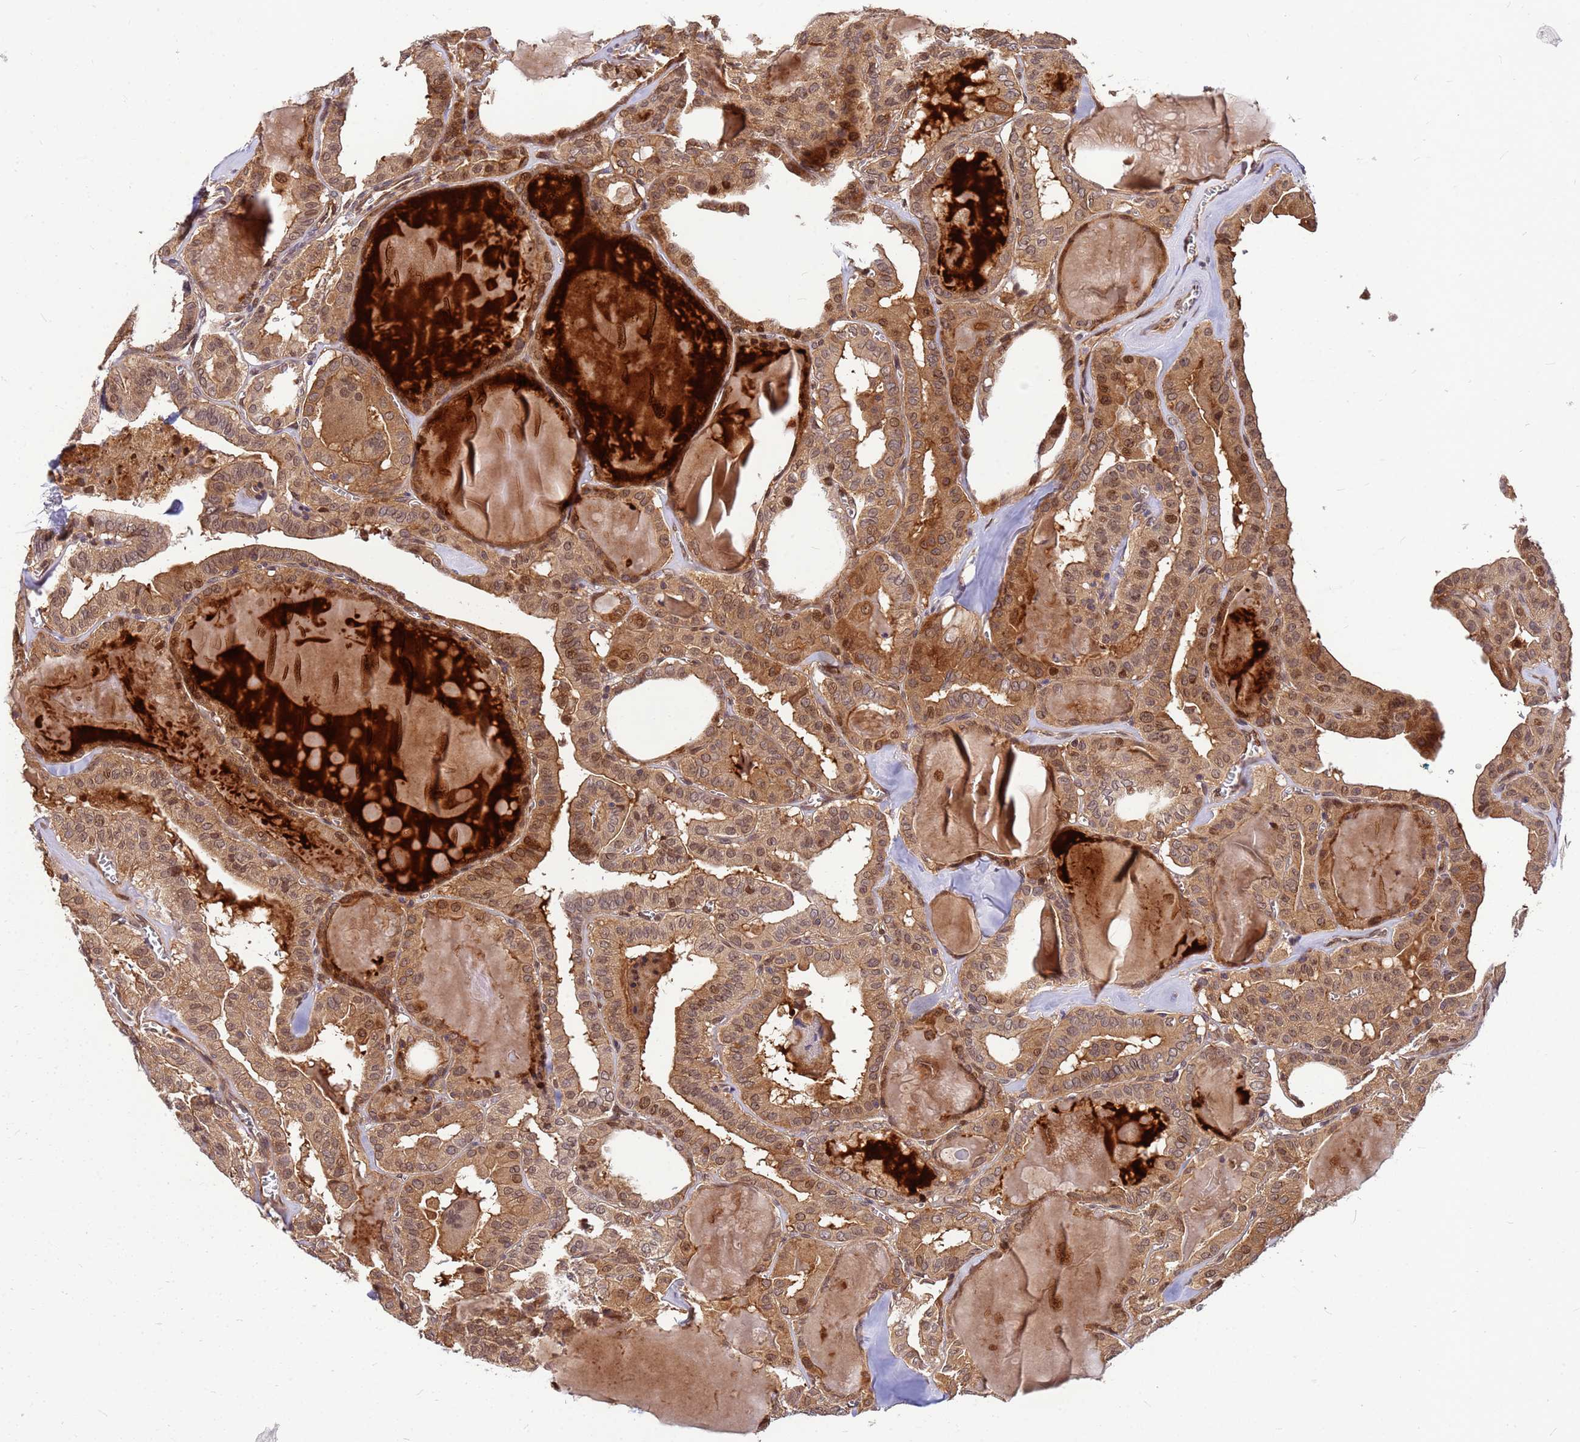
{"staining": {"intensity": "moderate", "quantity": ">75%", "location": "cytoplasmic/membranous,nuclear"}, "tissue": "thyroid cancer", "cell_type": "Tumor cells", "image_type": "cancer", "snomed": [{"axis": "morphology", "description": "Papillary adenocarcinoma, NOS"}, {"axis": "topography", "description": "Thyroid gland"}], "caption": "Protein analysis of papillary adenocarcinoma (thyroid) tissue exhibits moderate cytoplasmic/membranous and nuclear staining in approximately >75% of tumor cells. Using DAB (brown) and hematoxylin (blue) stains, captured at high magnification using brightfield microscopy.", "gene": "DUS4L", "patient": {"sex": "male", "age": 52}}